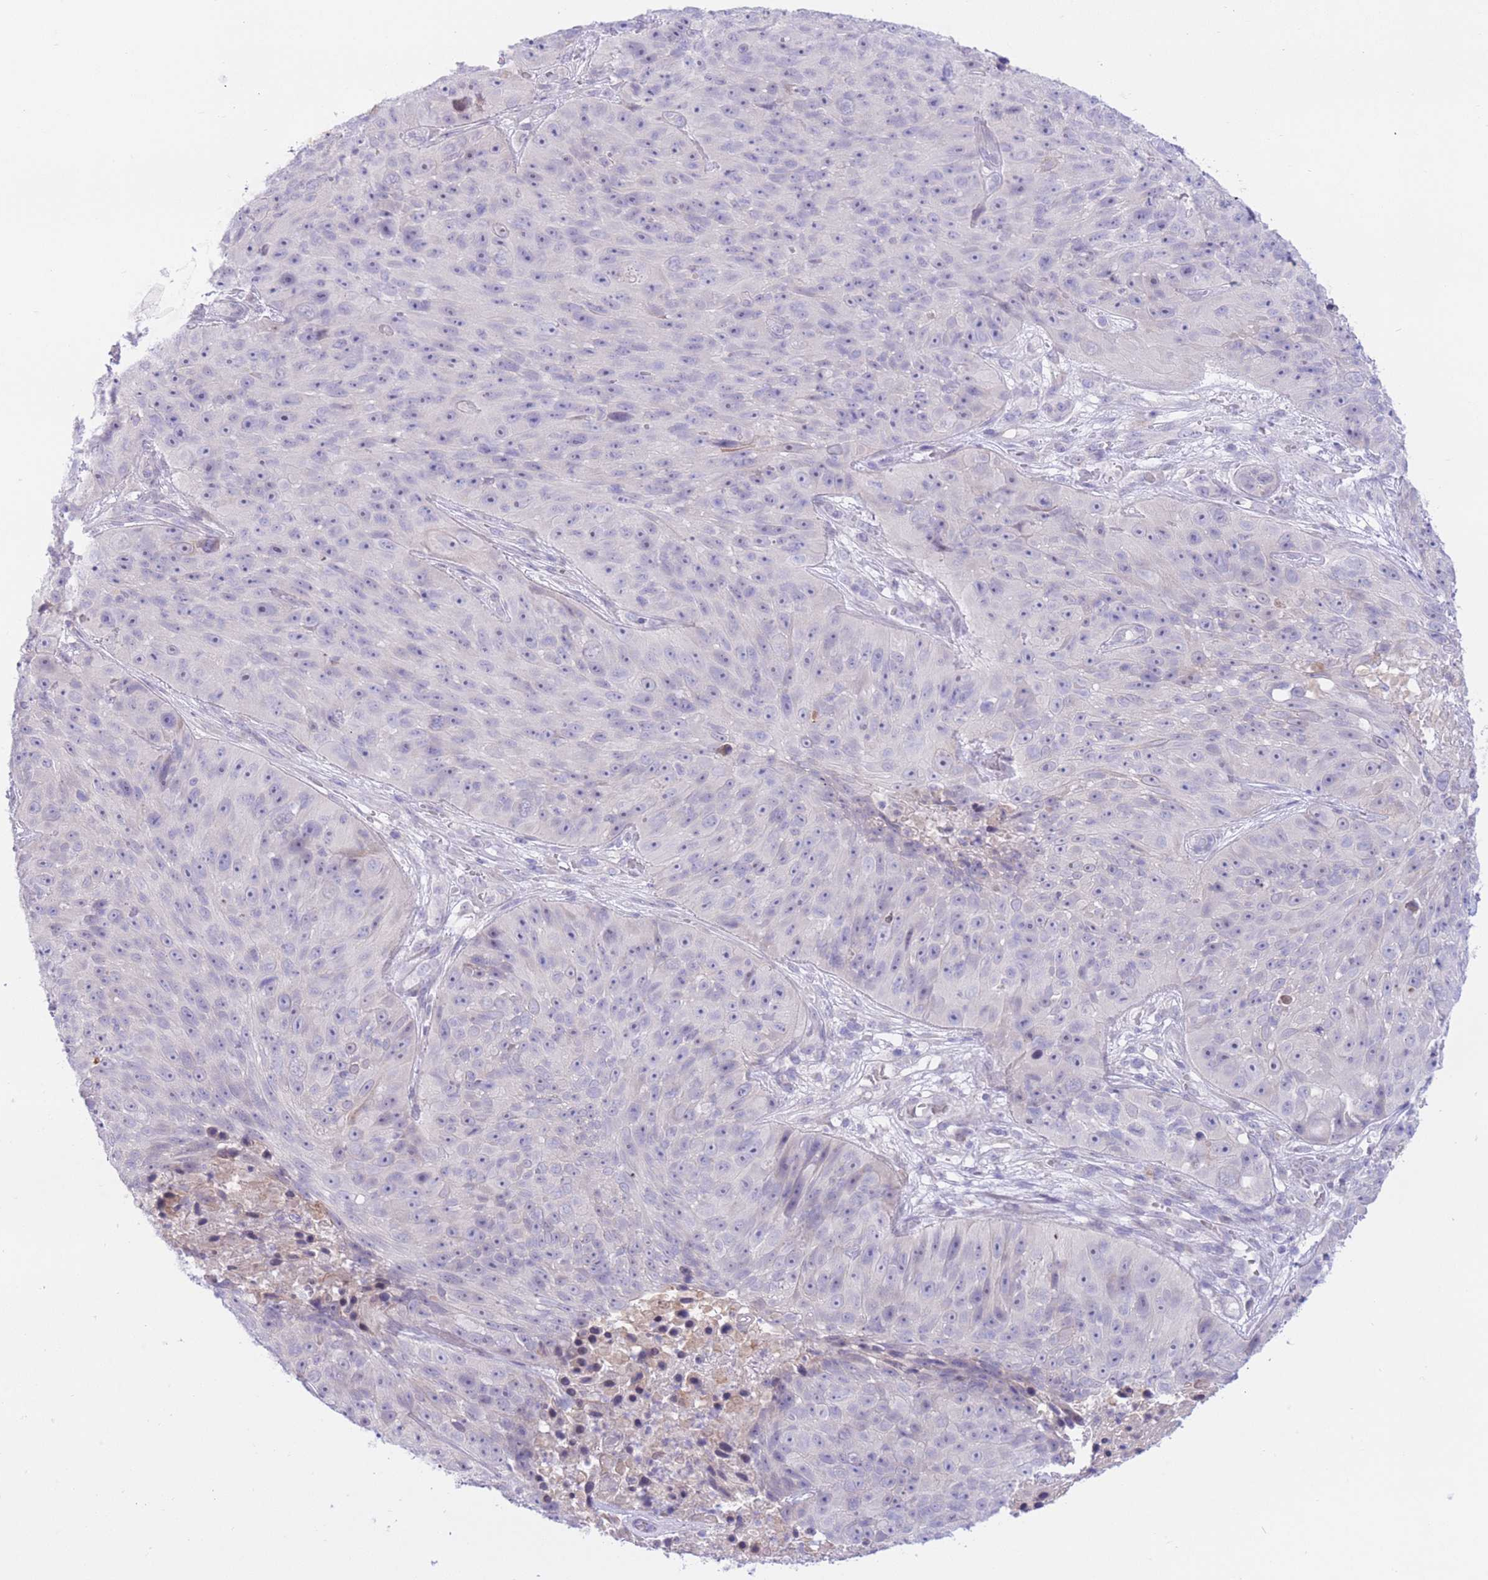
{"staining": {"intensity": "negative", "quantity": "none", "location": "none"}, "tissue": "skin cancer", "cell_type": "Tumor cells", "image_type": "cancer", "snomed": [{"axis": "morphology", "description": "Squamous cell carcinoma, NOS"}, {"axis": "topography", "description": "Skin"}], "caption": "High magnification brightfield microscopy of skin squamous cell carcinoma stained with DAB (brown) and counterstained with hematoxylin (blue): tumor cells show no significant staining.", "gene": "RPL39L", "patient": {"sex": "female", "age": 87}}